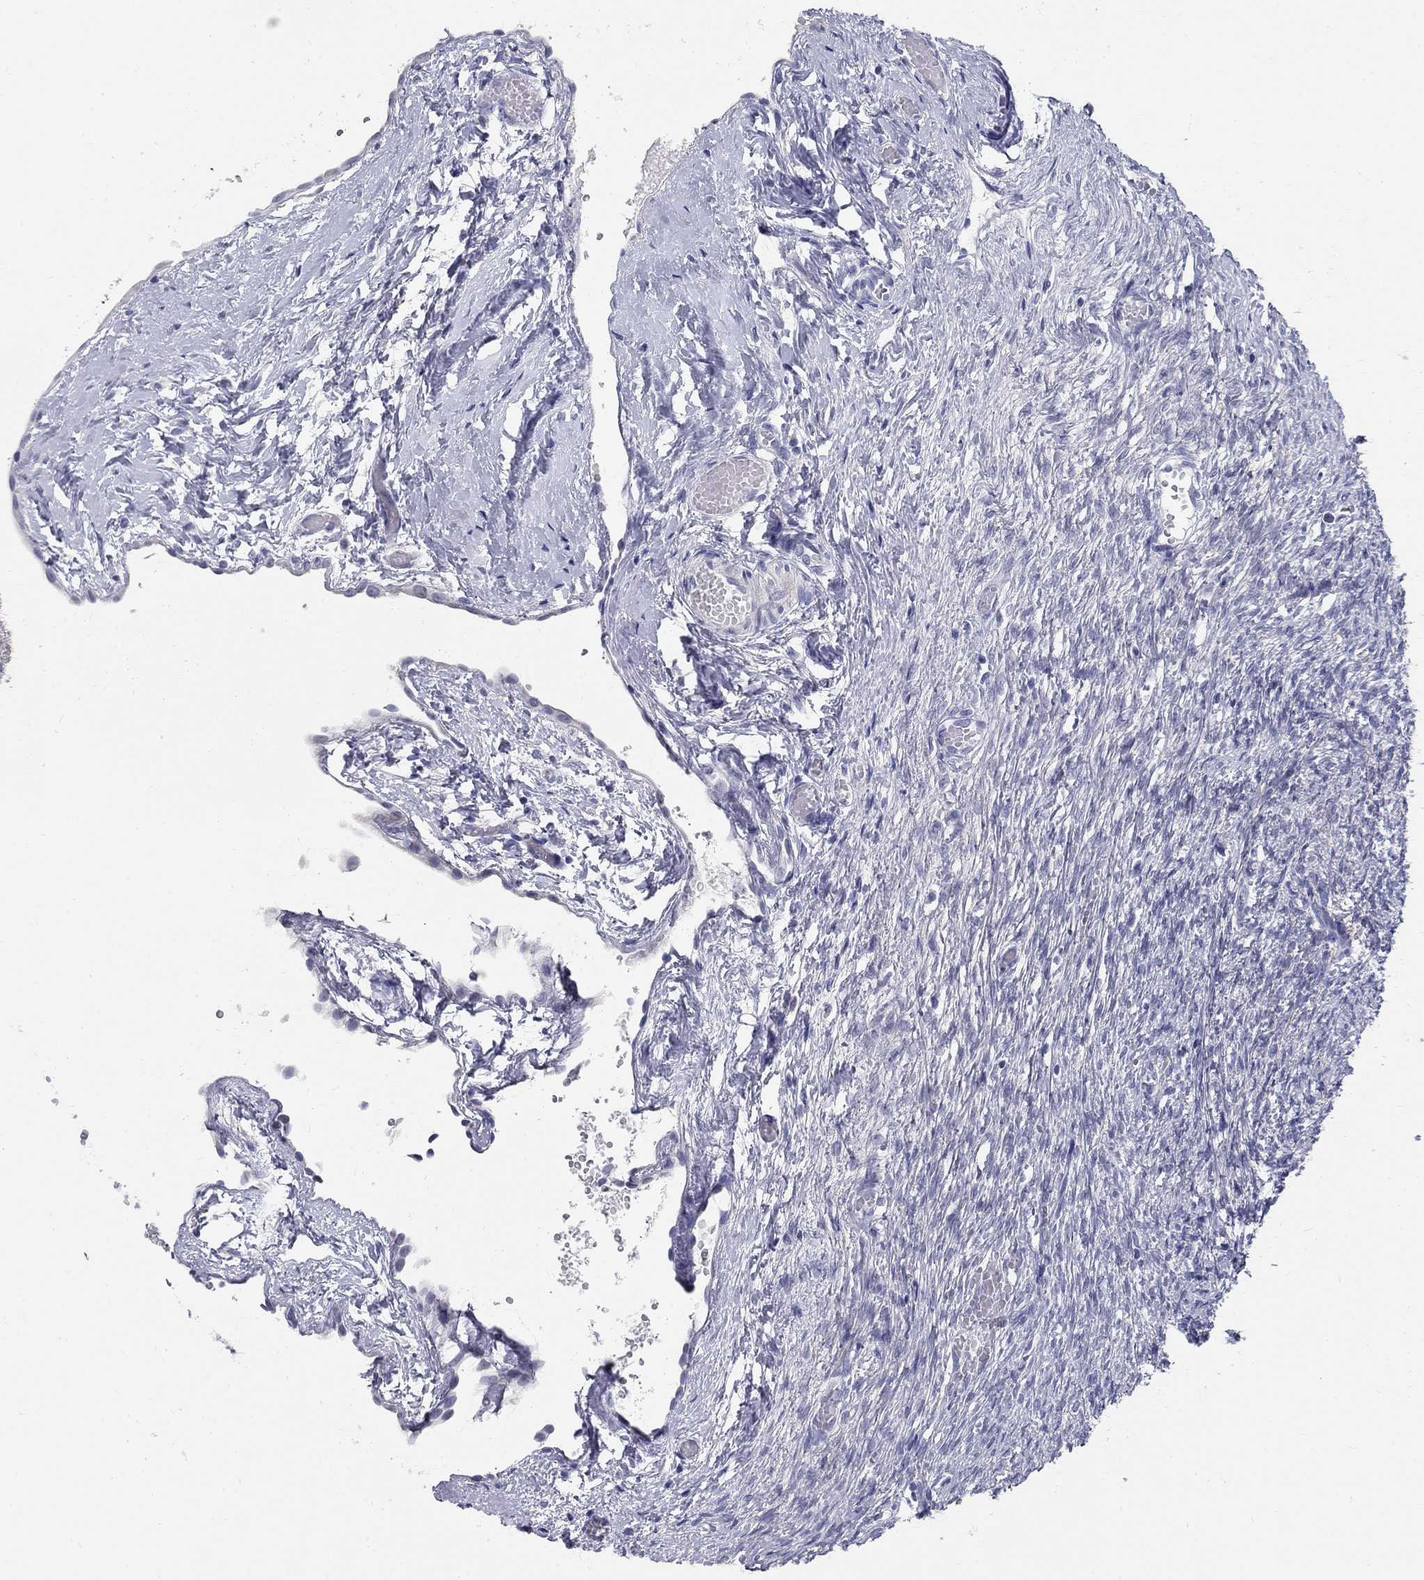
{"staining": {"intensity": "negative", "quantity": "none", "location": "none"}, "tissue": "ovary", "cell_type": "Ovarian stroma cells", "image_type": "normal", "snomed": [{"axis": "morphology", "description": "Normal tissue, NOS"}, {"axis": "topography", "description": "Ovary"}], "caption": "A high-resolution micrograph shows immunohistochemistry (IHC) staining of benign ovary, which shows no significant staining in ovarian stroma cells.", "gene": "TGM4", "patient": {"sex": "female", "age": 46}}